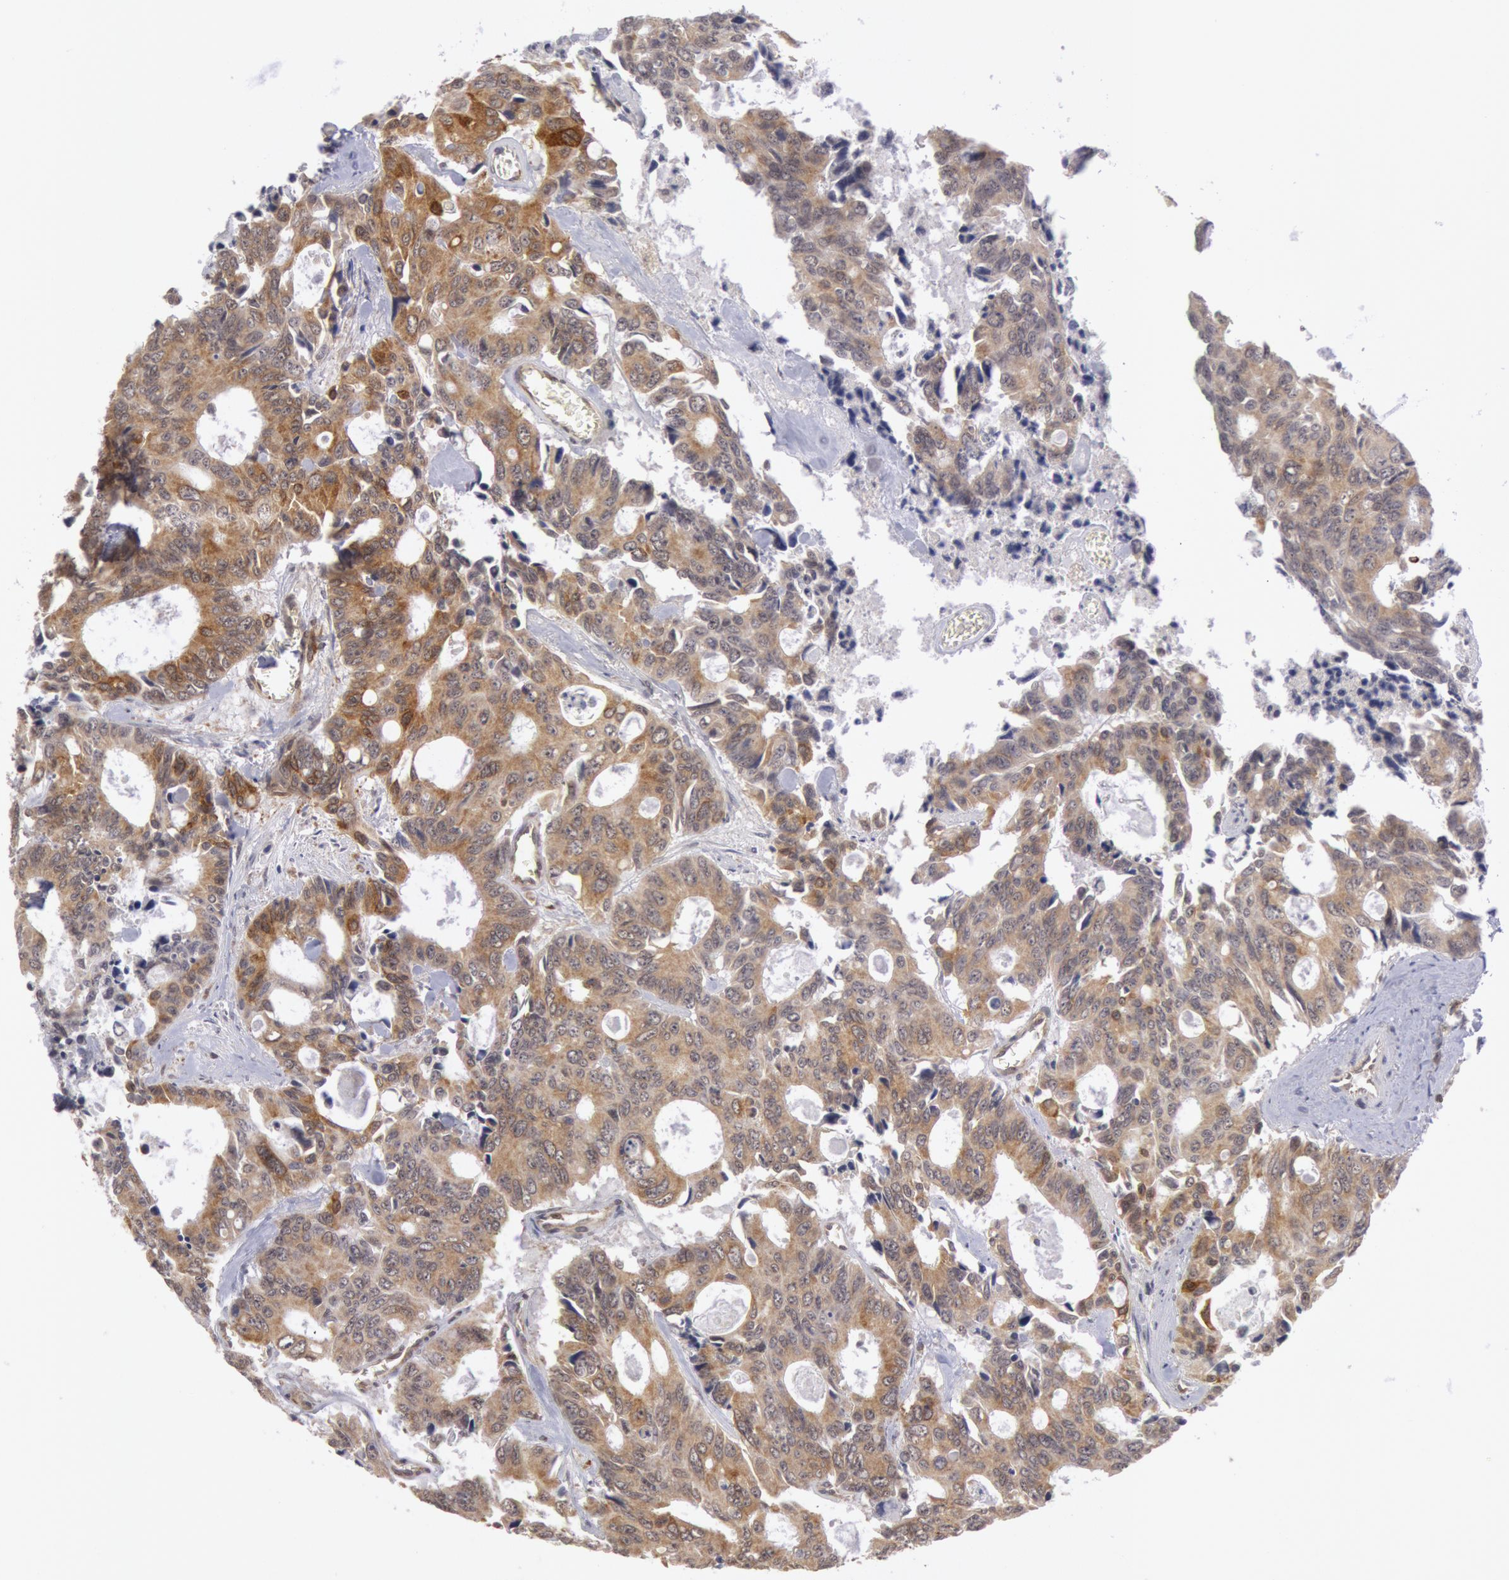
{"staining": {"intensity": "weak", "quantity": ">75%", "location": "cytoplasmic/membranous"}, "tissue": "colorectal cancer", "cell_type": "Tumor cells", "image_type": "cancer", "snomed": [{"axis": "morphology", "description": "Adenocarcinoma, NOS"}, {"axis": "topography", "description": "Rectum"}], "caption": "There is low levels of weak cytoplasmic/membranous expression in tumor cells of colorectal adenocarcinoma, as demonstrated by immunohistochemical staining (brown color).", "gene": "TAP2", "patient": {"sex": "male", "age": 76}}